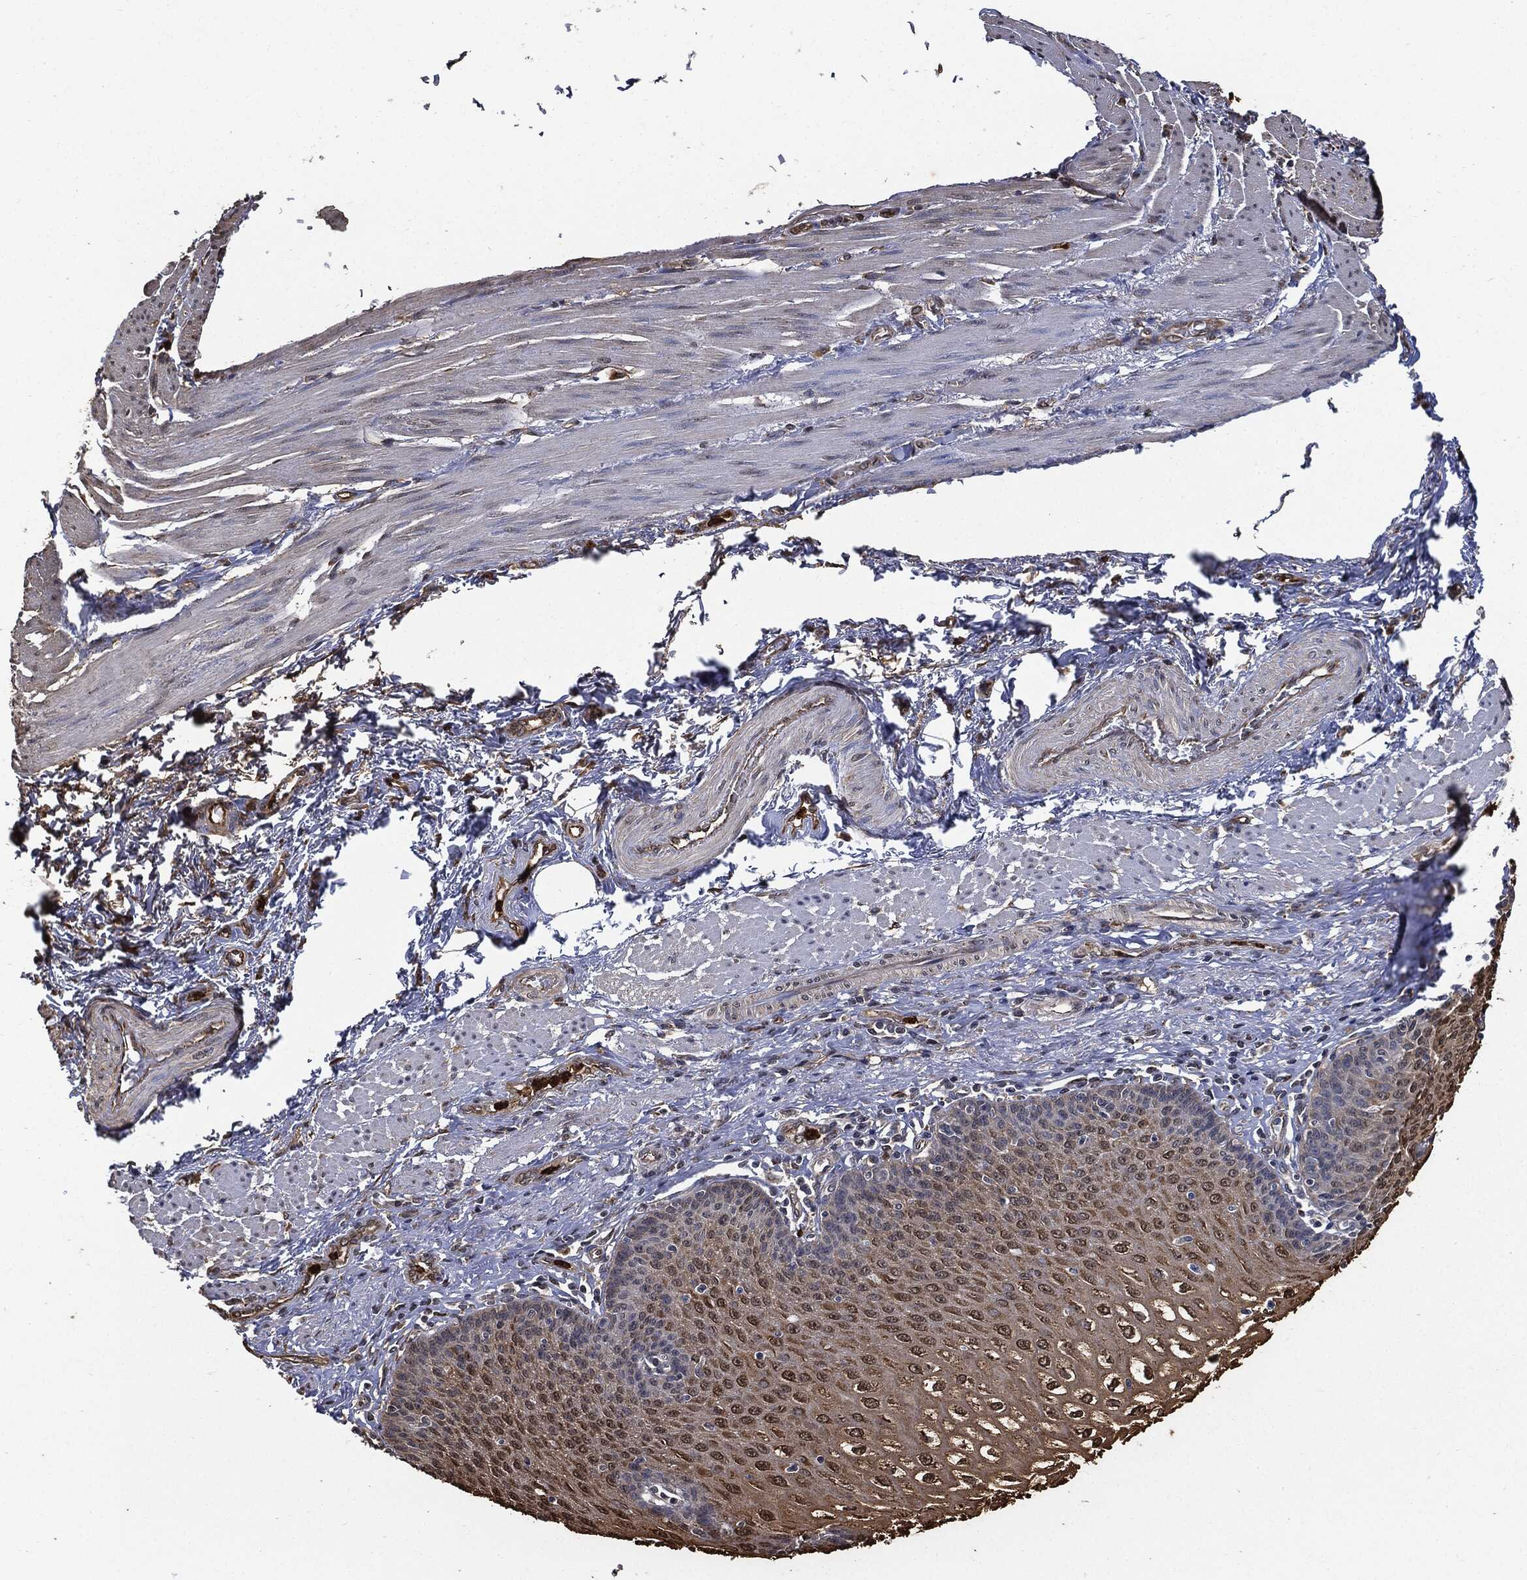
{"staining": {"intensity": "moderate", "quantity": "25%-75%", "location": "nuclear"}, "tissue": "esophagus", "cell_type": "Squamous epithelial cells", "image_type": "normal", "snomed": [{"axis": "morphology", "description": "Normal tissue, NOS"}, {"axis": "topography", "description": "Esophagus"}], "caption": "Moderate nuclear expression for a protein is identified in approximately 25%-75% of squamous epithelial cells of benign esophagus using IHC.", "gene": "S100A9", "patient": {"sex": "male", "age": 58}}